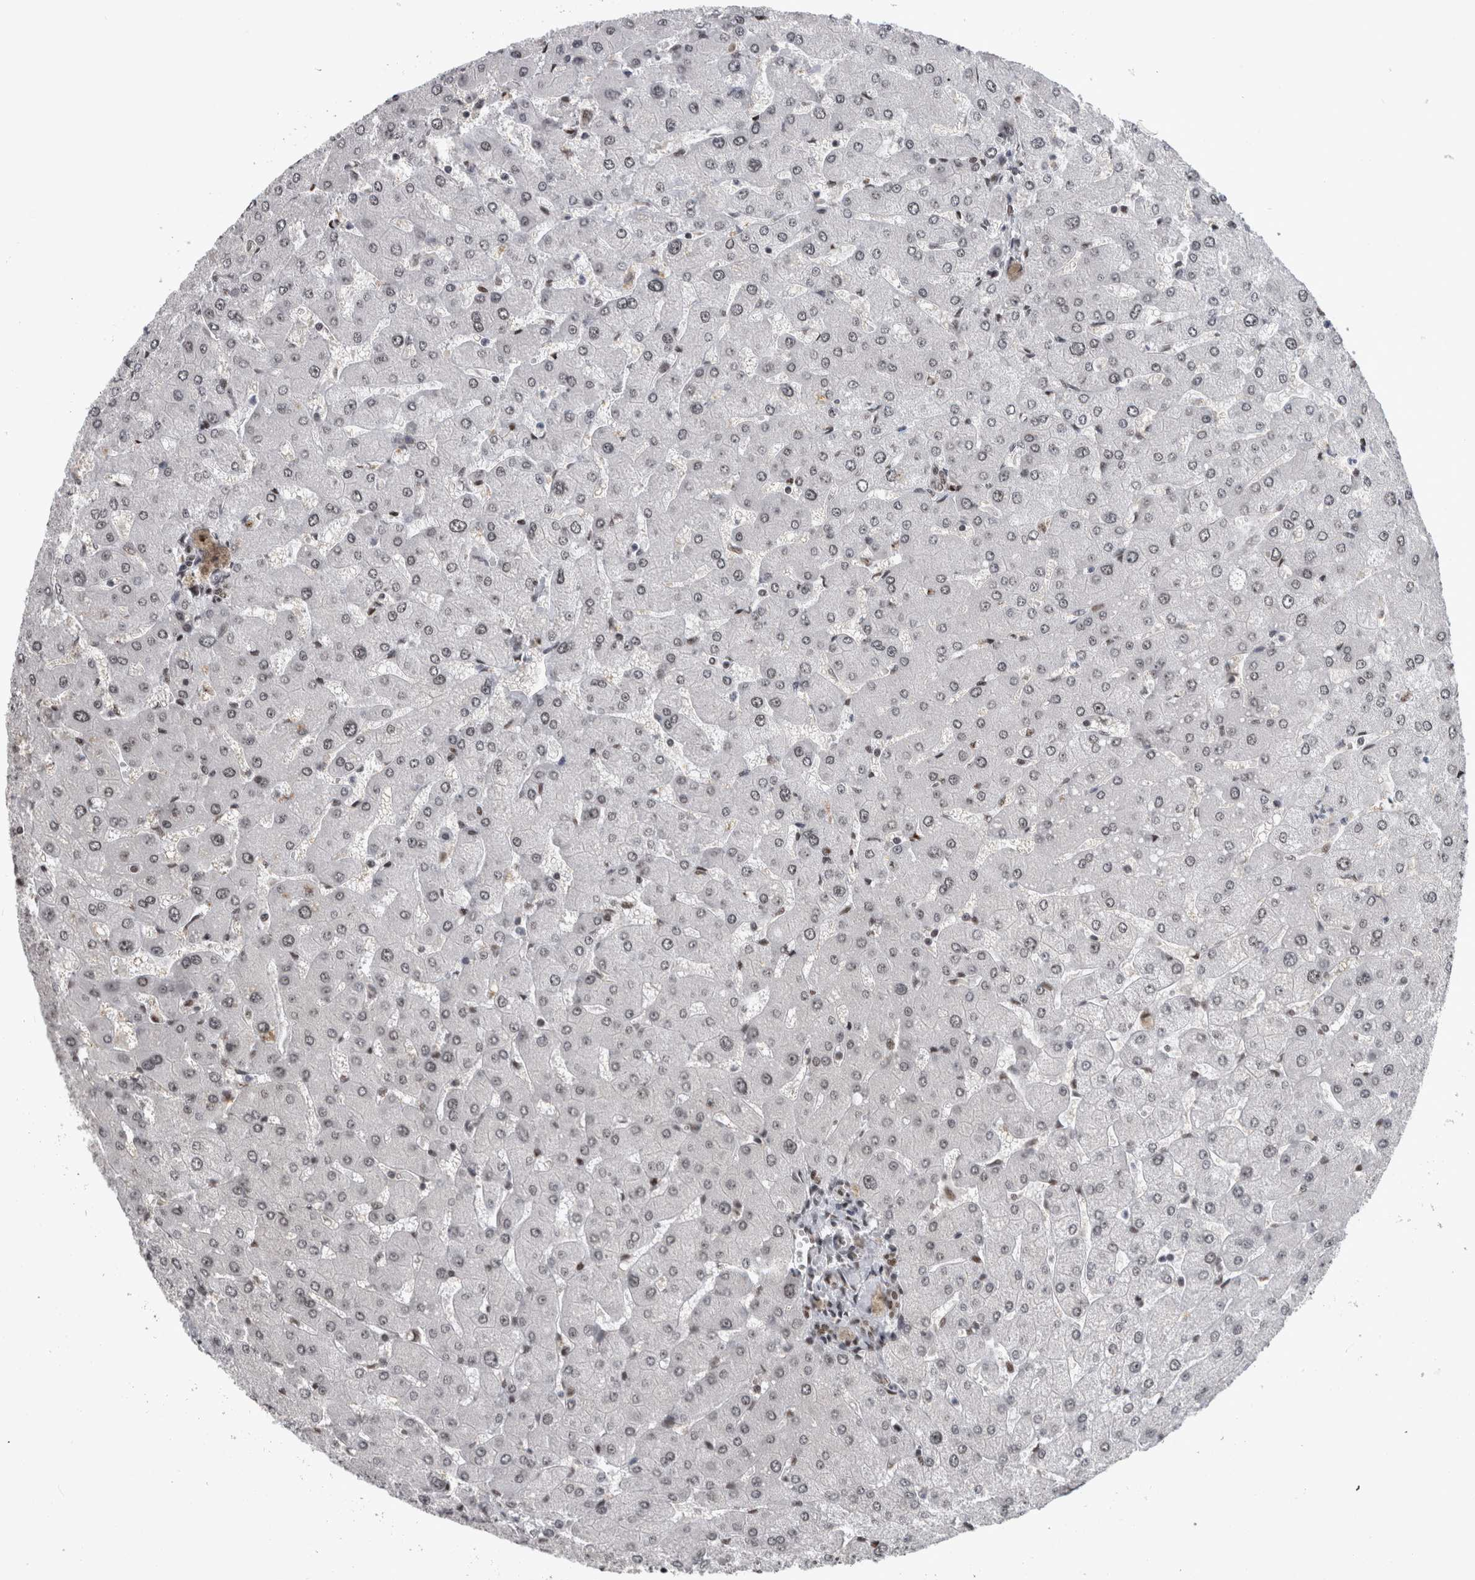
{"staining": {"intensity": "weak", "quantity": "25%-75%", "location": "nuclear"}, "tissue": "liver", "cell_type": "Cholangiocytes", "image_type": "normal", "snomed": [{"axis": "morphology", "description": "Normal tissue, NOS"}, {"axis": "topography", "description": "Liver"}], "caption": "Cholangiocytes show weak nuclear expression in about 25%-75% of cells in normal liver.", "gene": "ZSCAN2", "patient": {"sex": "male", "age": 55}}